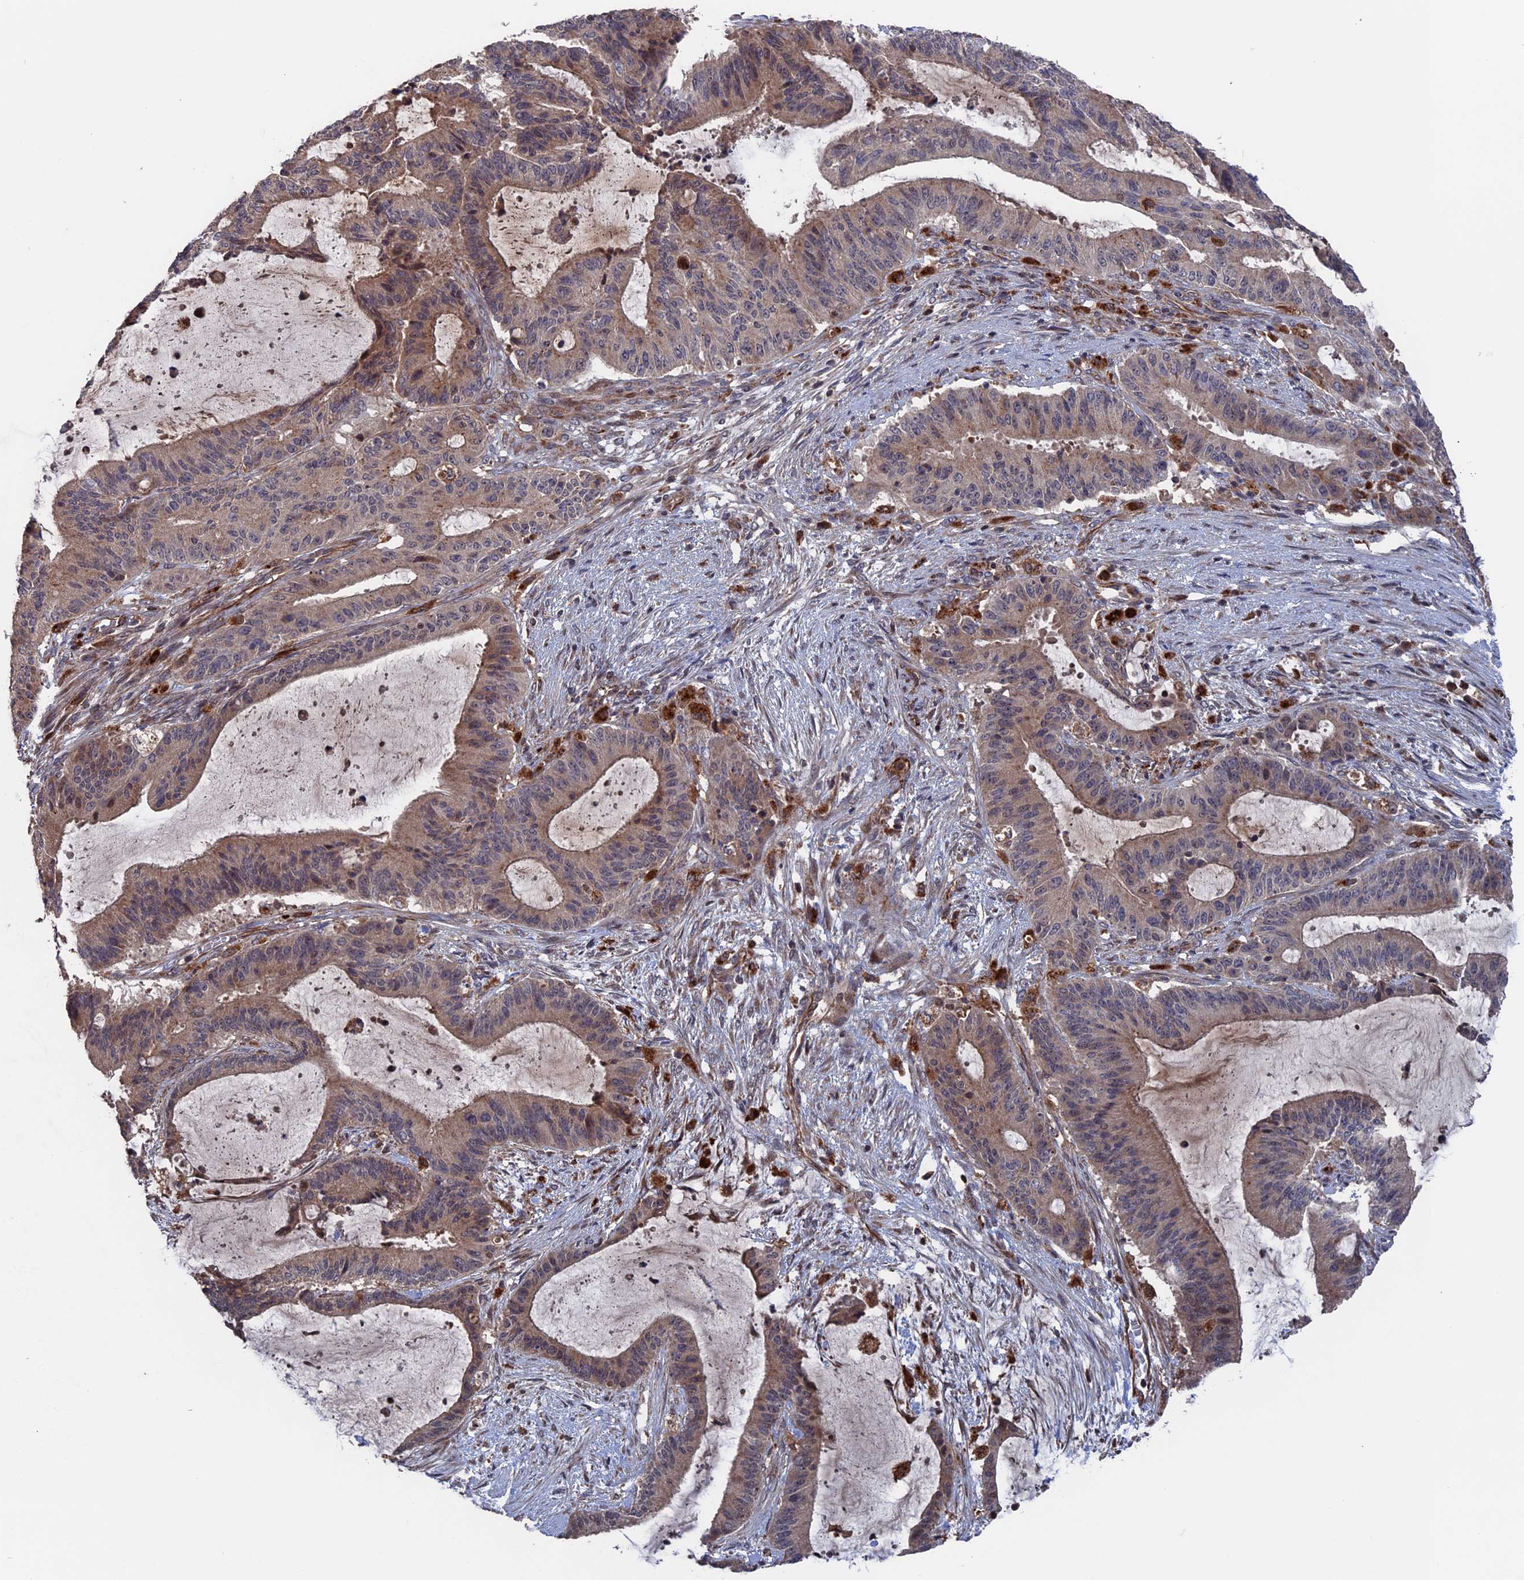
{"staining": {"intensity": "moderate", "quantity": "25%-75%", "location": "cytoplasmic/membranous"}, "tissue": "liver cancer", "cell_type": "Tumor cells", "image_type": "cancer", "snomed": [{"axis": "morphology", "description": "Normal tissue, NOS"}, {"axis": "morphology", "description": "Cholangiocarcinoma"}, {"axis": "topography", "description": "Liver"}, {"axis": "topography", "description": "Peripheral nerve tissue"}], "caption": "Moderate cytoplasmic/membranous staining for a protein is identified in approximately 25%-75% of tumor cells of liver cancer (cholangiocarcinoma) using immunohistochemistry.", "gene": "PLA2G15", "patient": {"sex": "female", "age": 73}}